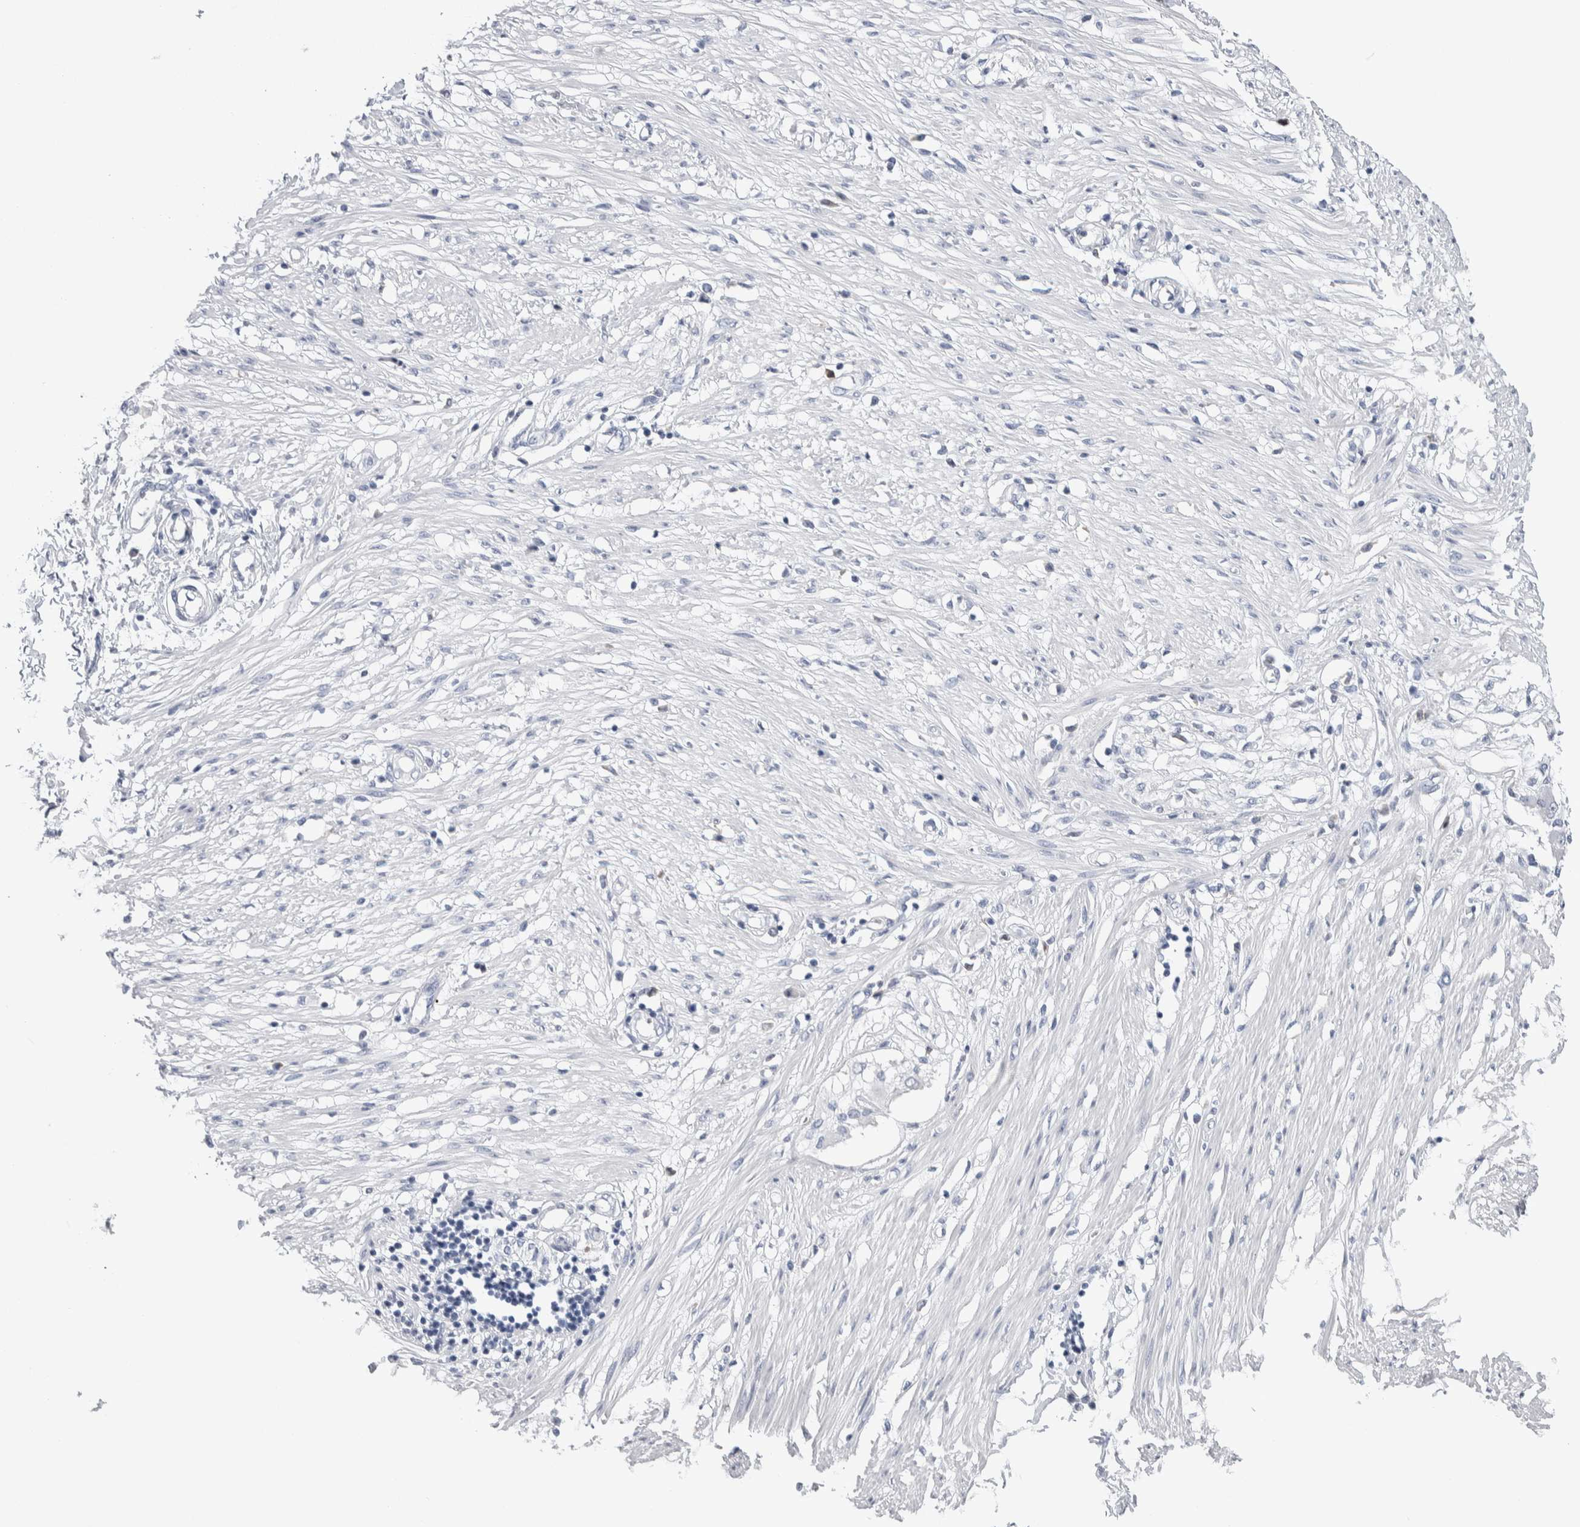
{"staining": {"intensity": "negative", "quantity": "none", "location": "none"}, "tissue": "adipose tissue", "cell_type": "Adipocytes", "image_type": "normal", "snomed": [{"axis": "morphology", "description": "Normal tissue, NOS"}, {"axis": "morphology", "description": "Adenocarcinoma, NOS"}, {"axis": "topography", "description": "Colon"}, {"axis": "topography", "description": "Peripheral nerve tissue"}], "caption": "An image of human adipose tissue is negative for staining in adipocytes. Nuclei are stained in blue.", "gene": "LURAP1L", "patient": {"sex": "male", "age": 14}}